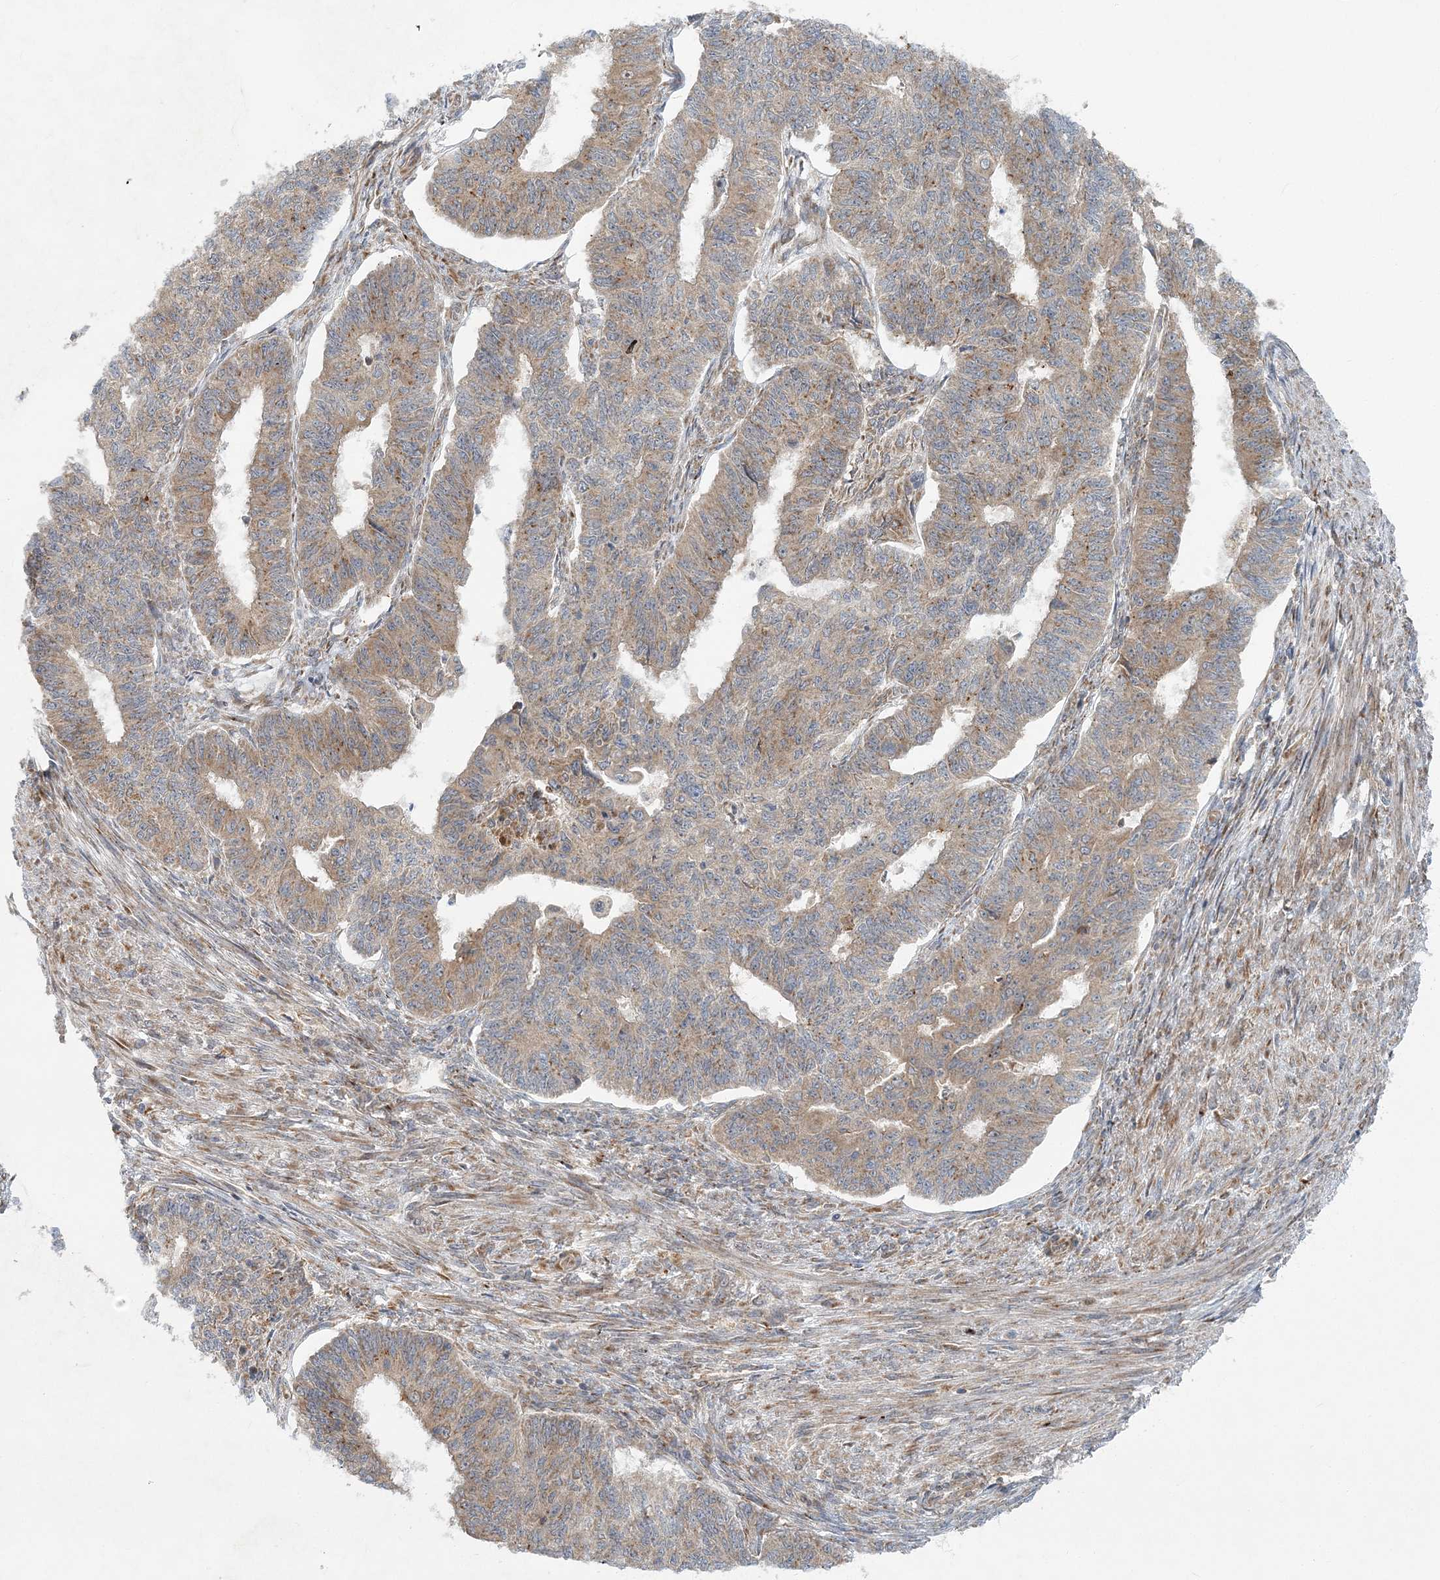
{"staining": {"intensity": "weak", "quantity": ">75%", "location": "cytoplasmic/membranous"}, "tissue": "endometrial cancer", "cell_type": "Tumor cells", "image_type": "cancer", "snomed": [{"axis": "morphology", "description": "Adenocarcinoma, NOS"}, {"axis": "topography", "description": "Endometrium"}], "caption": "Weak cytoplasmic/membranous staining is identified in approximately >75% of tumor cells in adenocarcinoma (endometrial).", "gene": "NBAS", "patient": {"sex": "female", "age": 32}}